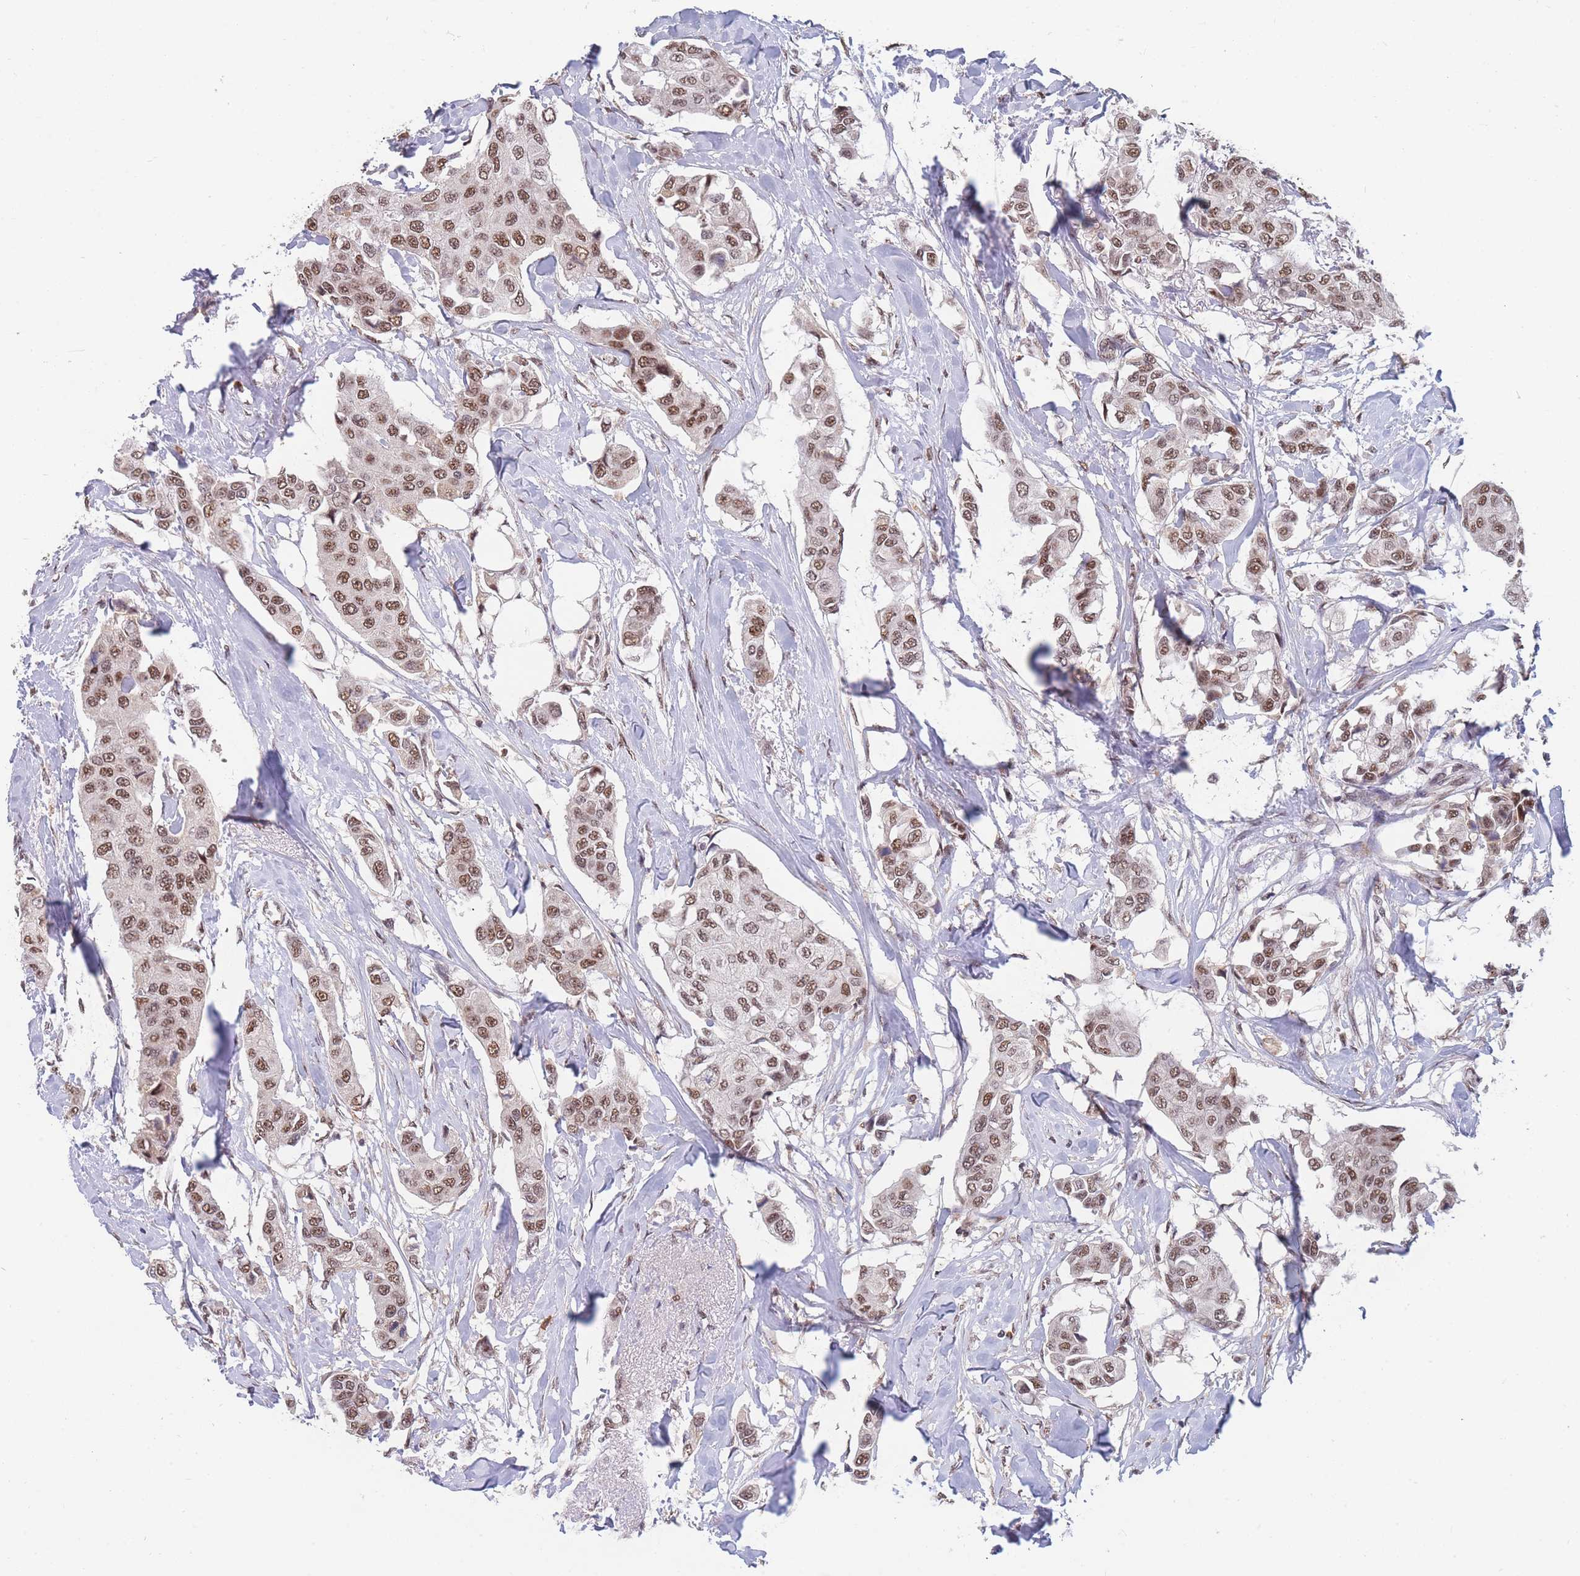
{"staining": {"intensity": "moderate", "quantity": ">75%", "location": "nuclear"}, "tissue": "breast cancer", "cell_type": "Tumor cells", "image_type": "cancer", "snomed": [{"axis": "morphology", "description": "Duct carcinoma"}, {"axis": "topography", "description": "Breast"}], "caption": "A high-resolution photomicrograph shows IHC staining of breast cancer (intraductal carcinoma), which reveals moderate nuclear expression in about >75% of tumor cells.", "gene": "SNRPA1", "patient": {"sex": "female", "age": 80}}